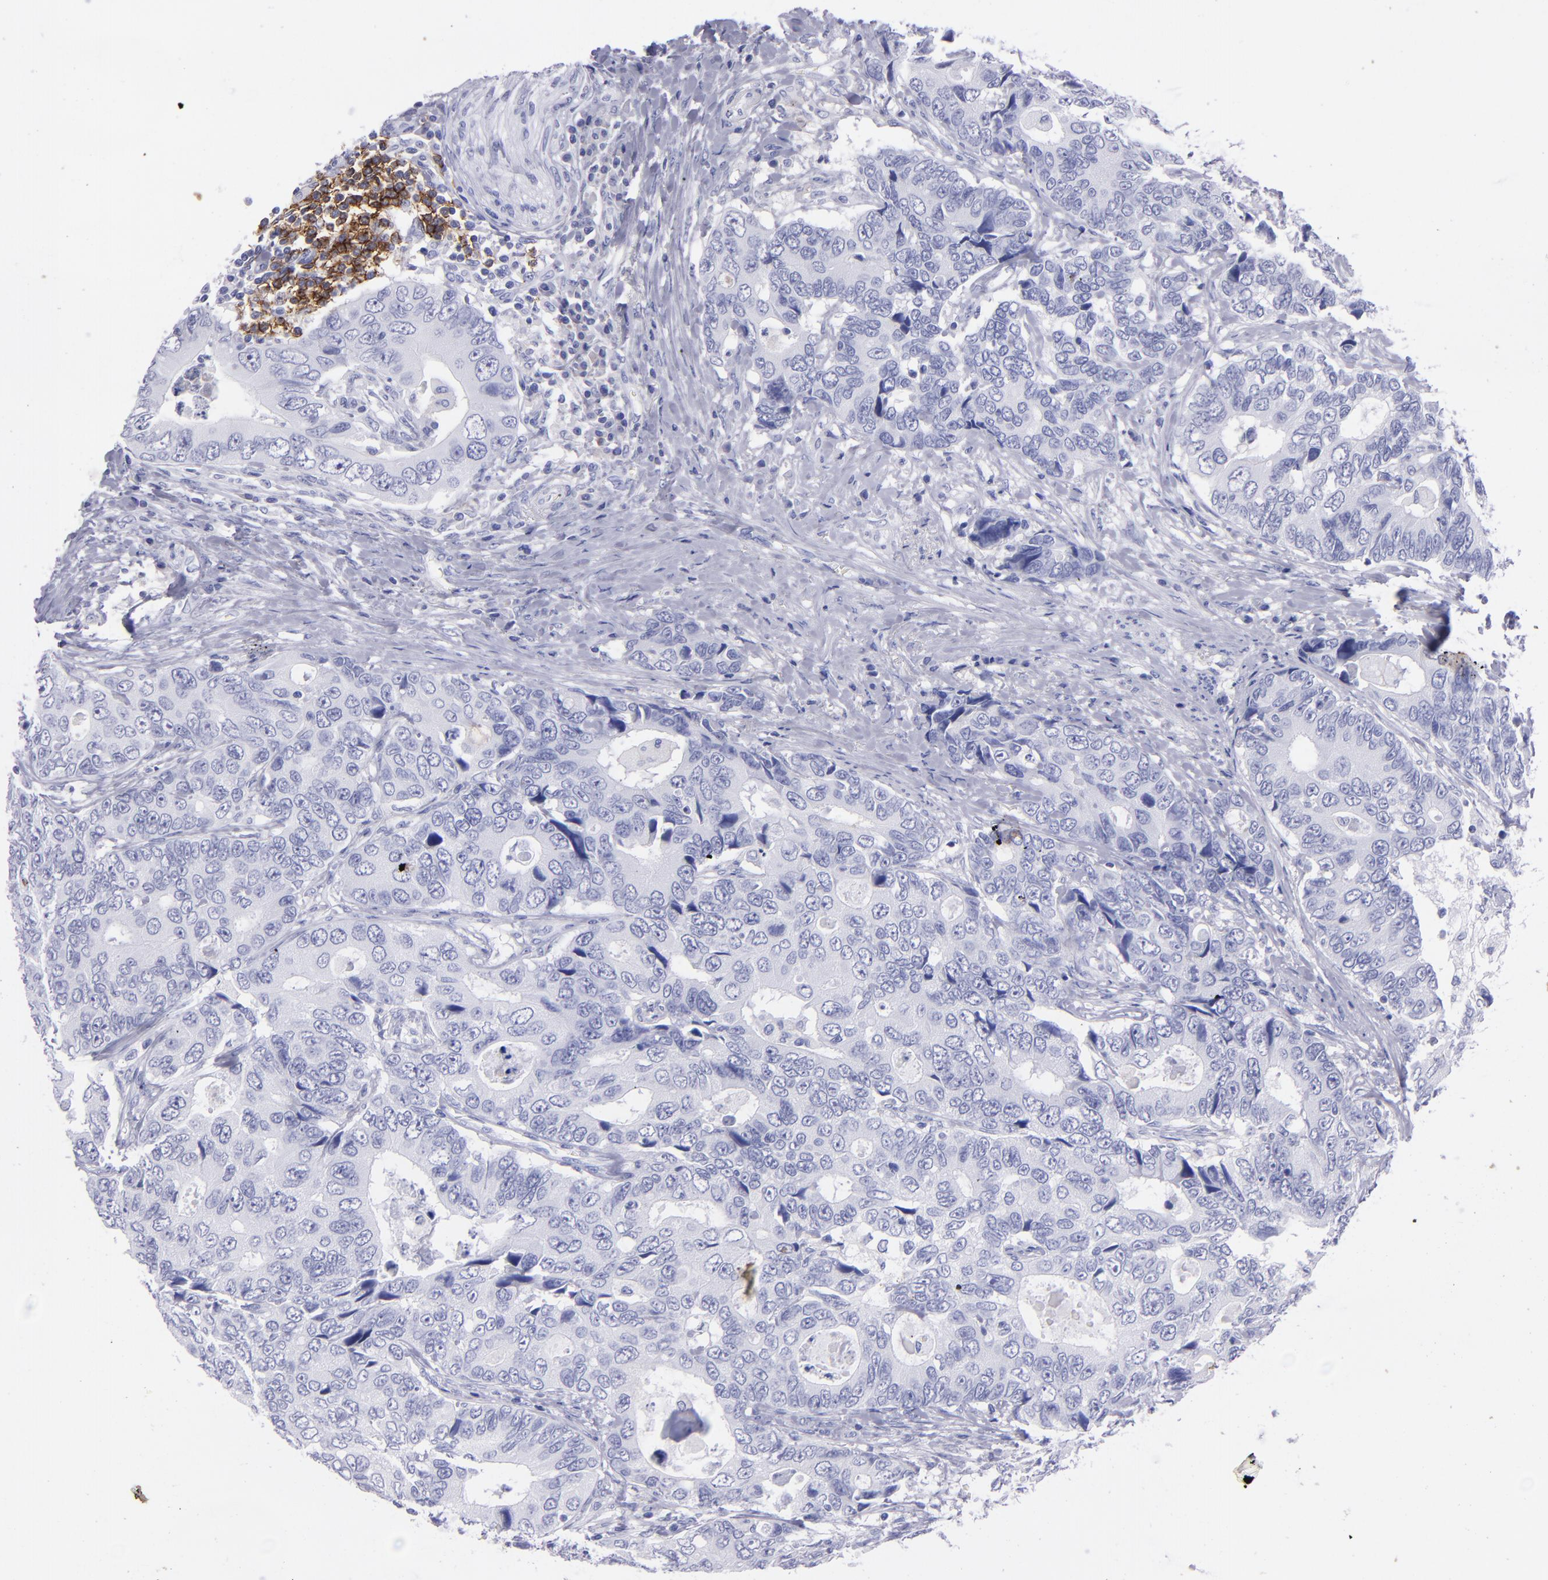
{"staining": {"intensity": "negative", "quantity": "none", "location": "none"}, "tissue": "colorectal cancer", "cell_type": "Tumor cells", "image_type": "cancer", "snomed": [{"axis": "morphology", "description": "Adenocarcinoma, NOS"}, {"axis": "topography", "description": "Rectum"}], "caption": "Protein analysis of colorectal cancer (adenocarcinoma) reveals no significant staining in tumor cells. The staining was performed using DAB (3,3'-diaminobenzidine) to visualize the protein expression in brown, while the nuclei were stained in blue with hematoxylin (Magnification: 20x).", "gene": "CD37", "patient": {"sex": "female", "age": 67}}